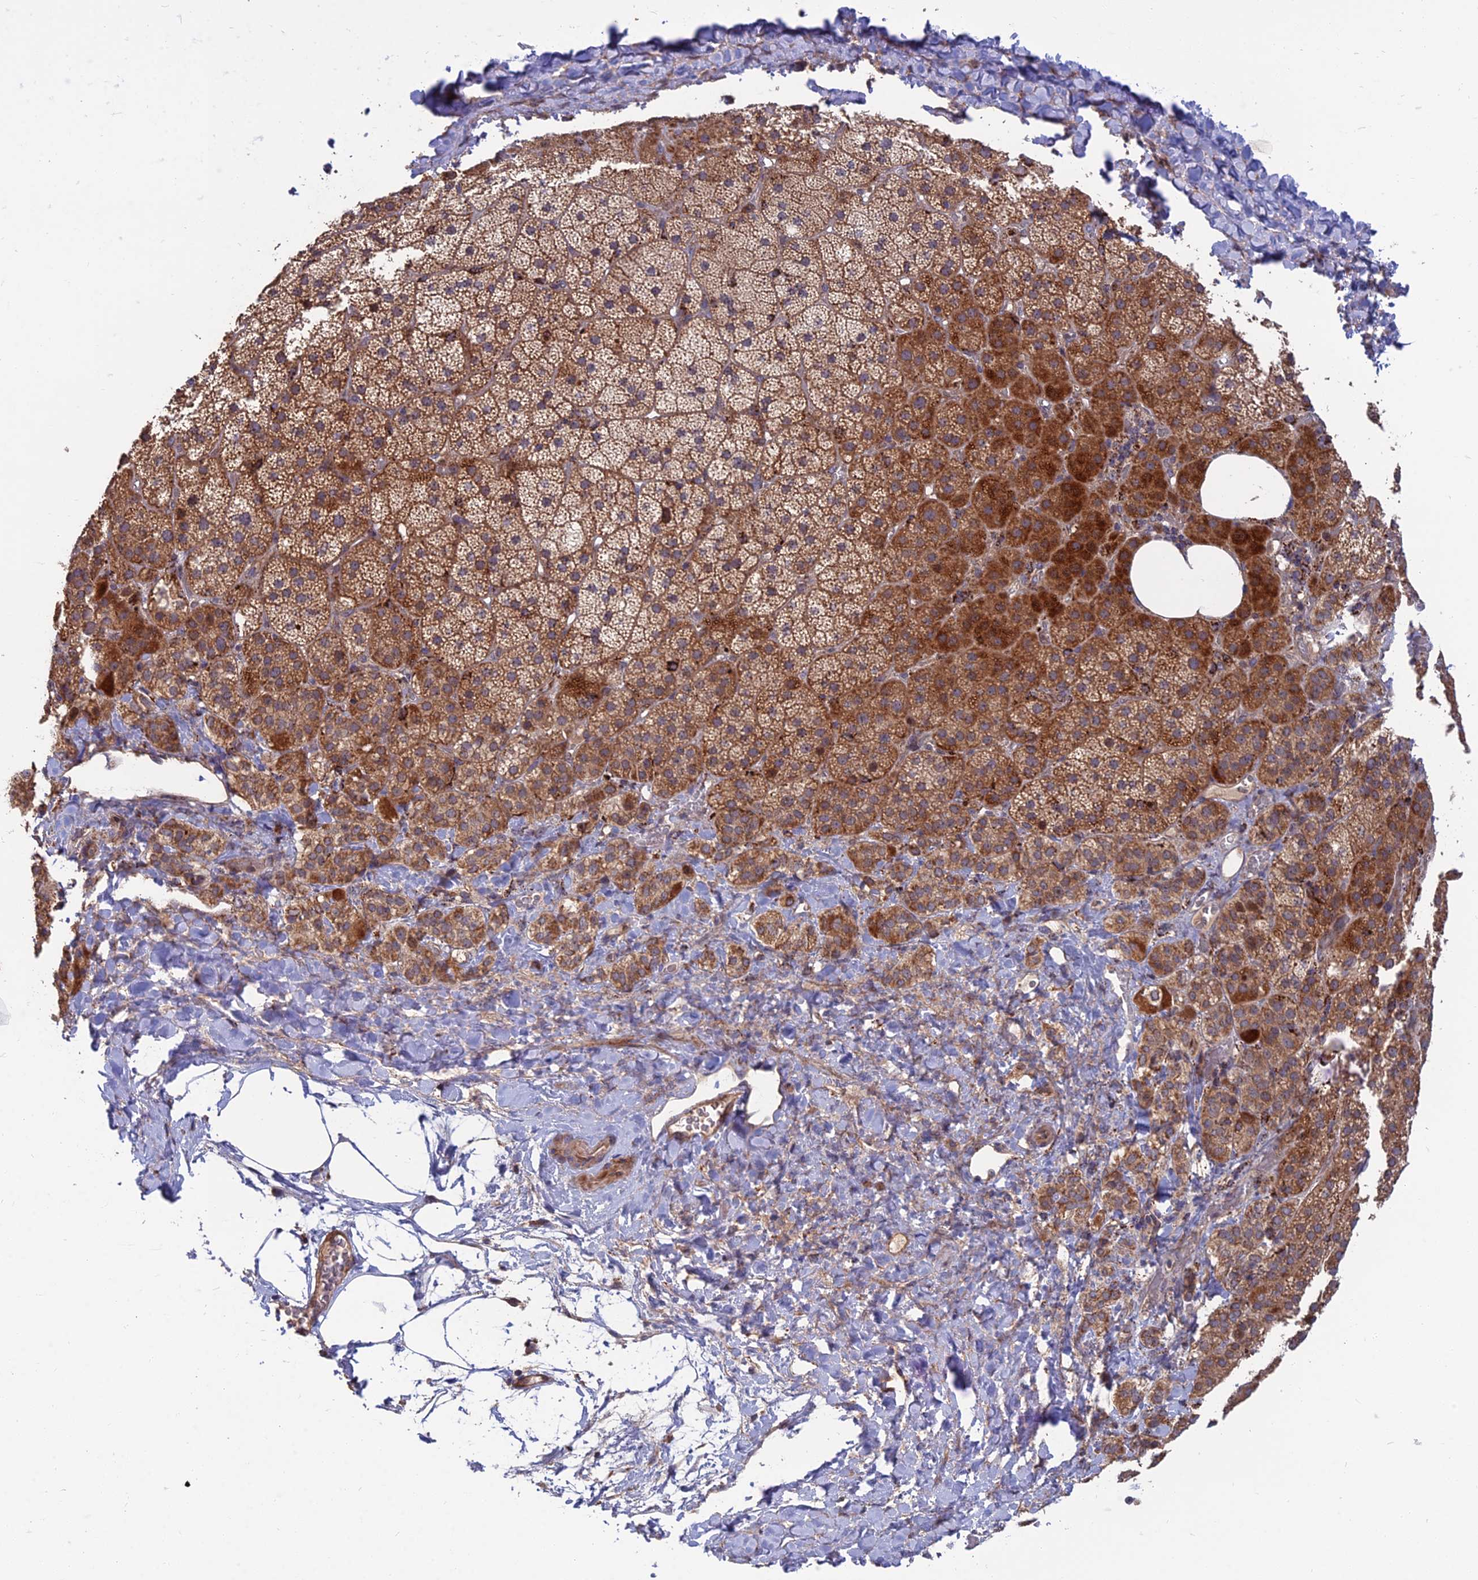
{"staining": {"intensity": "strong", "quantity": ">75%", "location": "cytoplasmic/membranous"}, "tissue": "adrenal gland", "cell_type": "Glandular cells", "image_type": "normal", "snomed": [{"axis": "morphology", "description": "Normal tissue, NOS"}, {"axis": "topography", "description": "Adrenal gland"}], "caption": "A photomicrograph of adrenal gland stained for a protein exhibits strong cytoplasmic/membranous brown staining in glandular cells.", "gene": "RIC8B", "patient": {"sex": "male", "age": 57}}